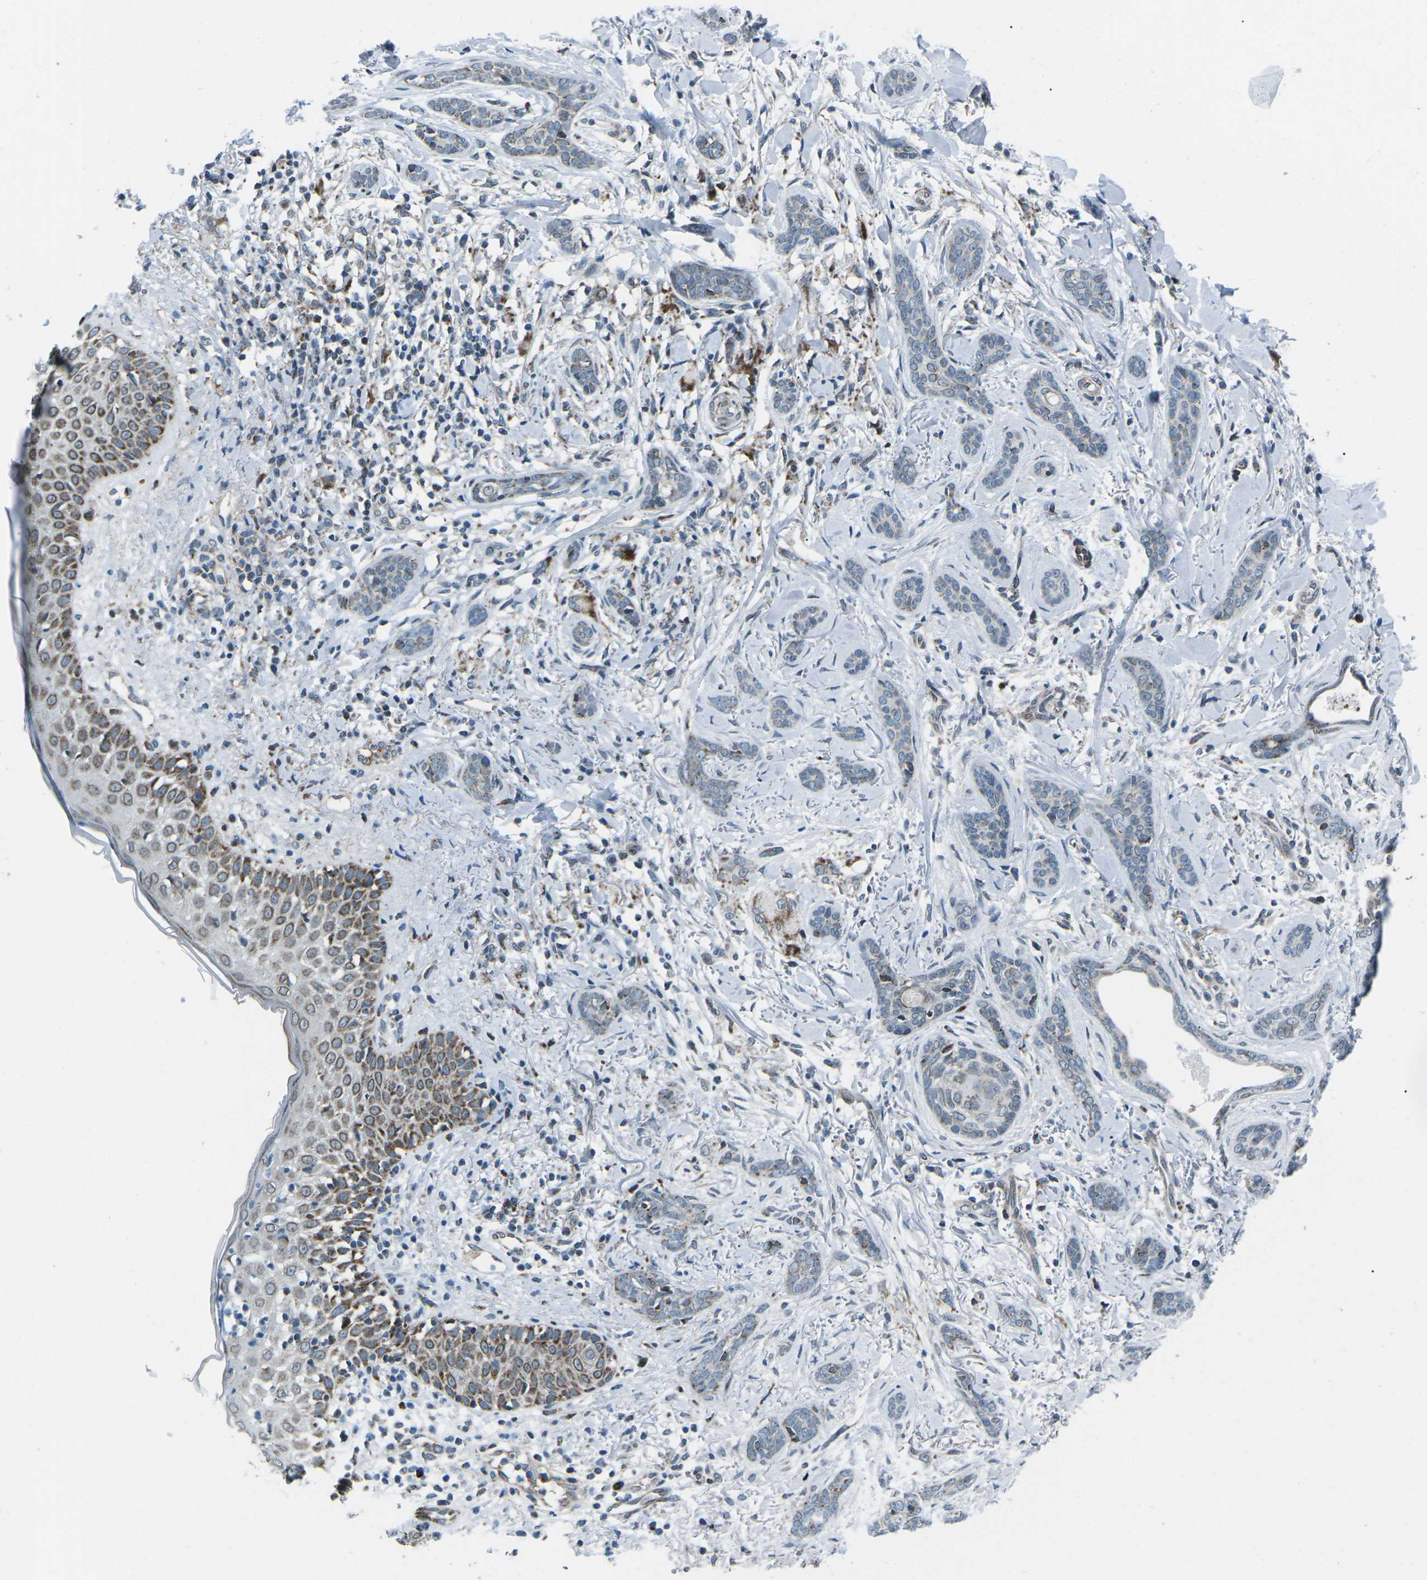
{"staining": {"intensity": "weak", "quantity": "<25%", "location": "cytoplasmic/membranous"}, "tissue": "skin cancer", "cell_type": "Tumor cells", "image_type": "cancer", "snomed": [{"axis": "morphology", "description": "Basal cell carcinoma"}, {"axis": "morphology", "description": "Adnexal tumor, benign"}, {"axis": "topography", "description": "Skin"}], "caption": "Human benign adnexal tumor (skin) stained for a protein using immunohistochemistry (IHC) shows no expression in tumor cells.", "gene": "RFESD", "patient": {"sex": "female", "age": 42}}